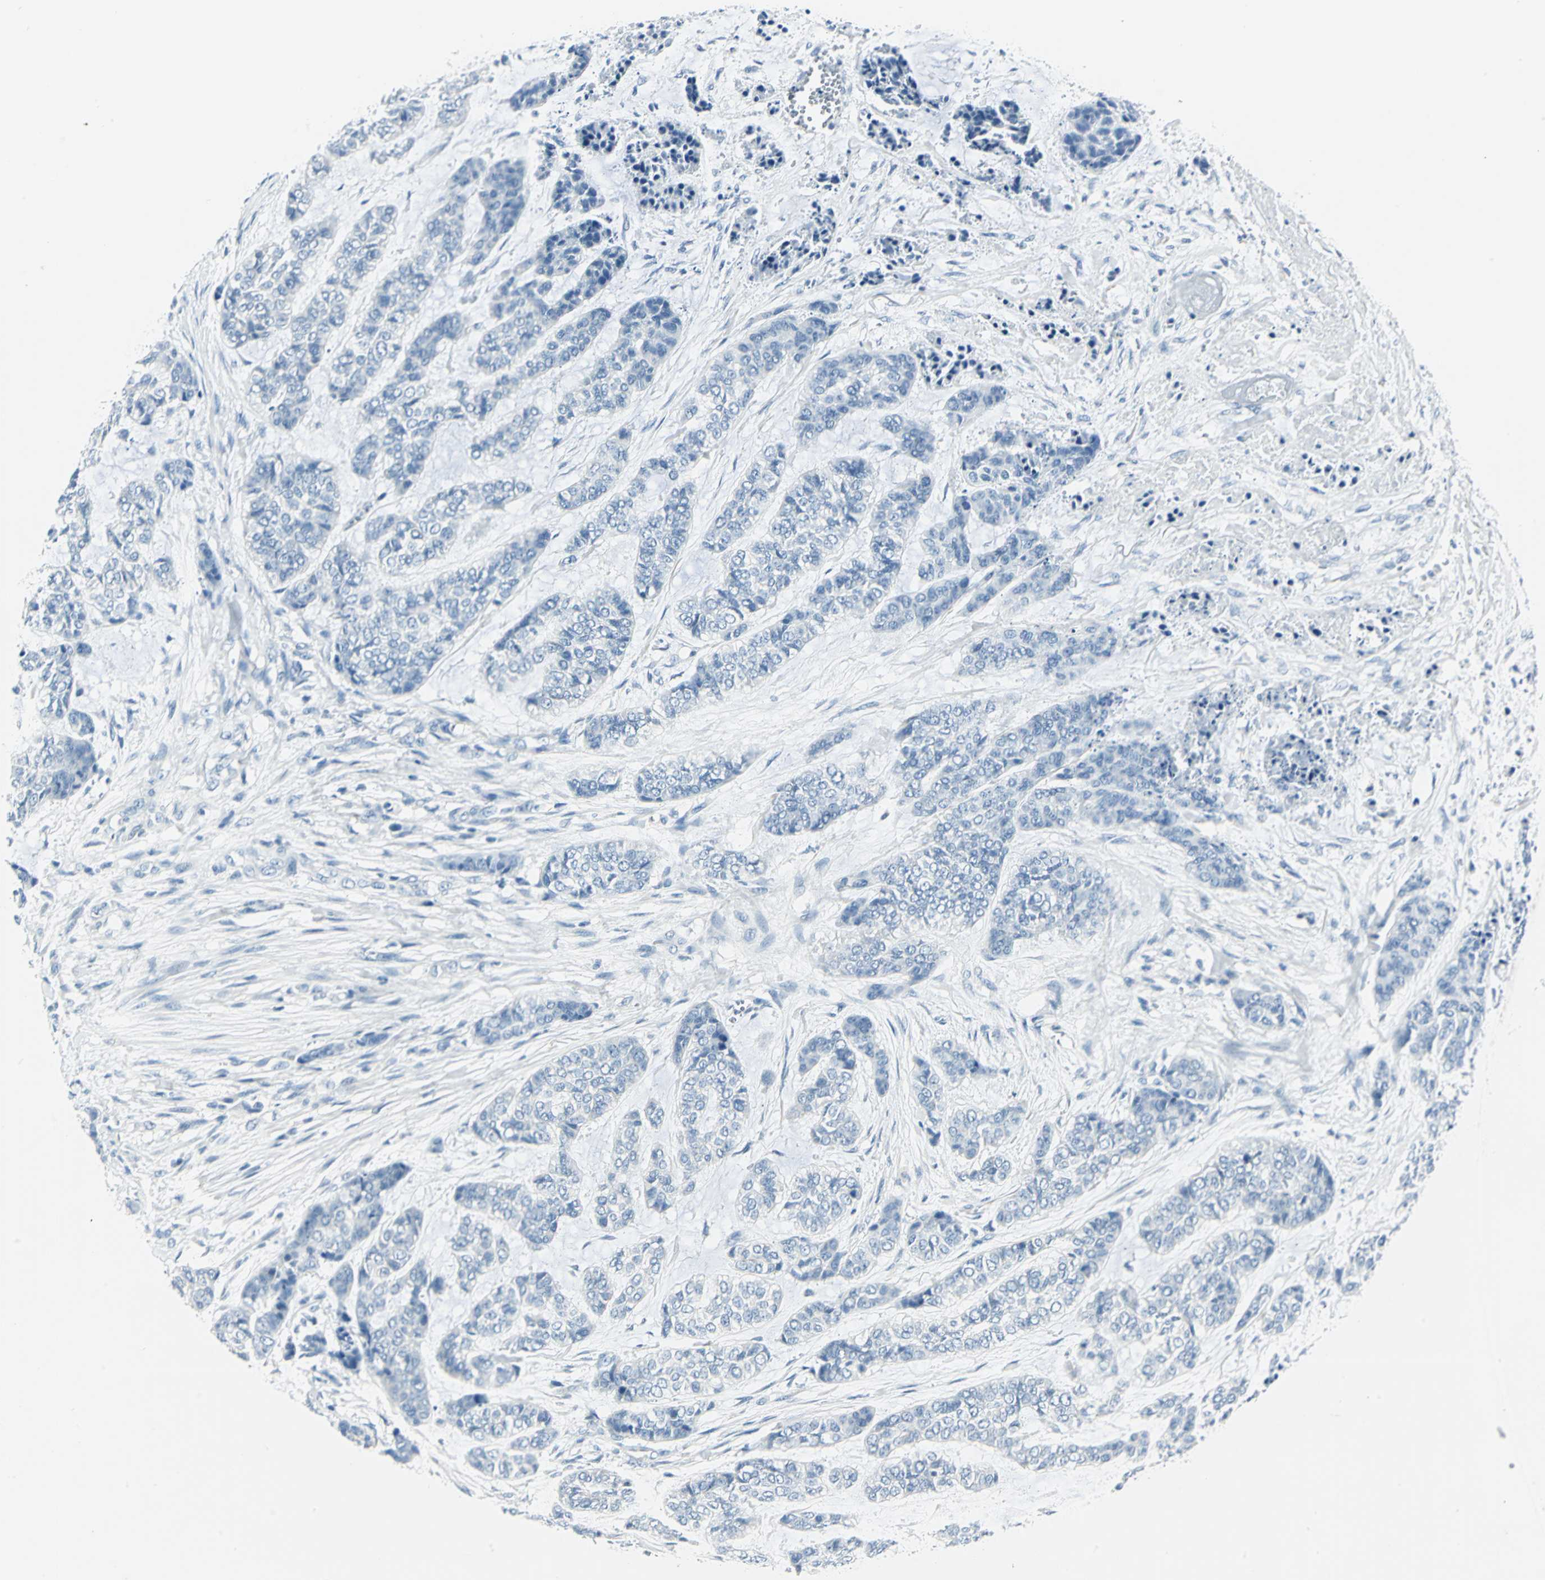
{"staining": {"intensity": "negative", "quantity": "none", "location": "none"}, "tissue": "skin cancer", "cell_type": "Tumor cells", "image_type": "cancer", "snomed": [{"axis": "morphology", "description": "Basal cell carcinoma"}, {"axis": "topography", "description": "Skin"}], "caption": "High power microscopy micrograph of an immunohistochemistry (IHC) micrograph of skin basal cell carcinoma, revealing no significant positivity in tumor cells.", "gene": "UCHL1", "patient": {"sex": "female", "age": 64}}